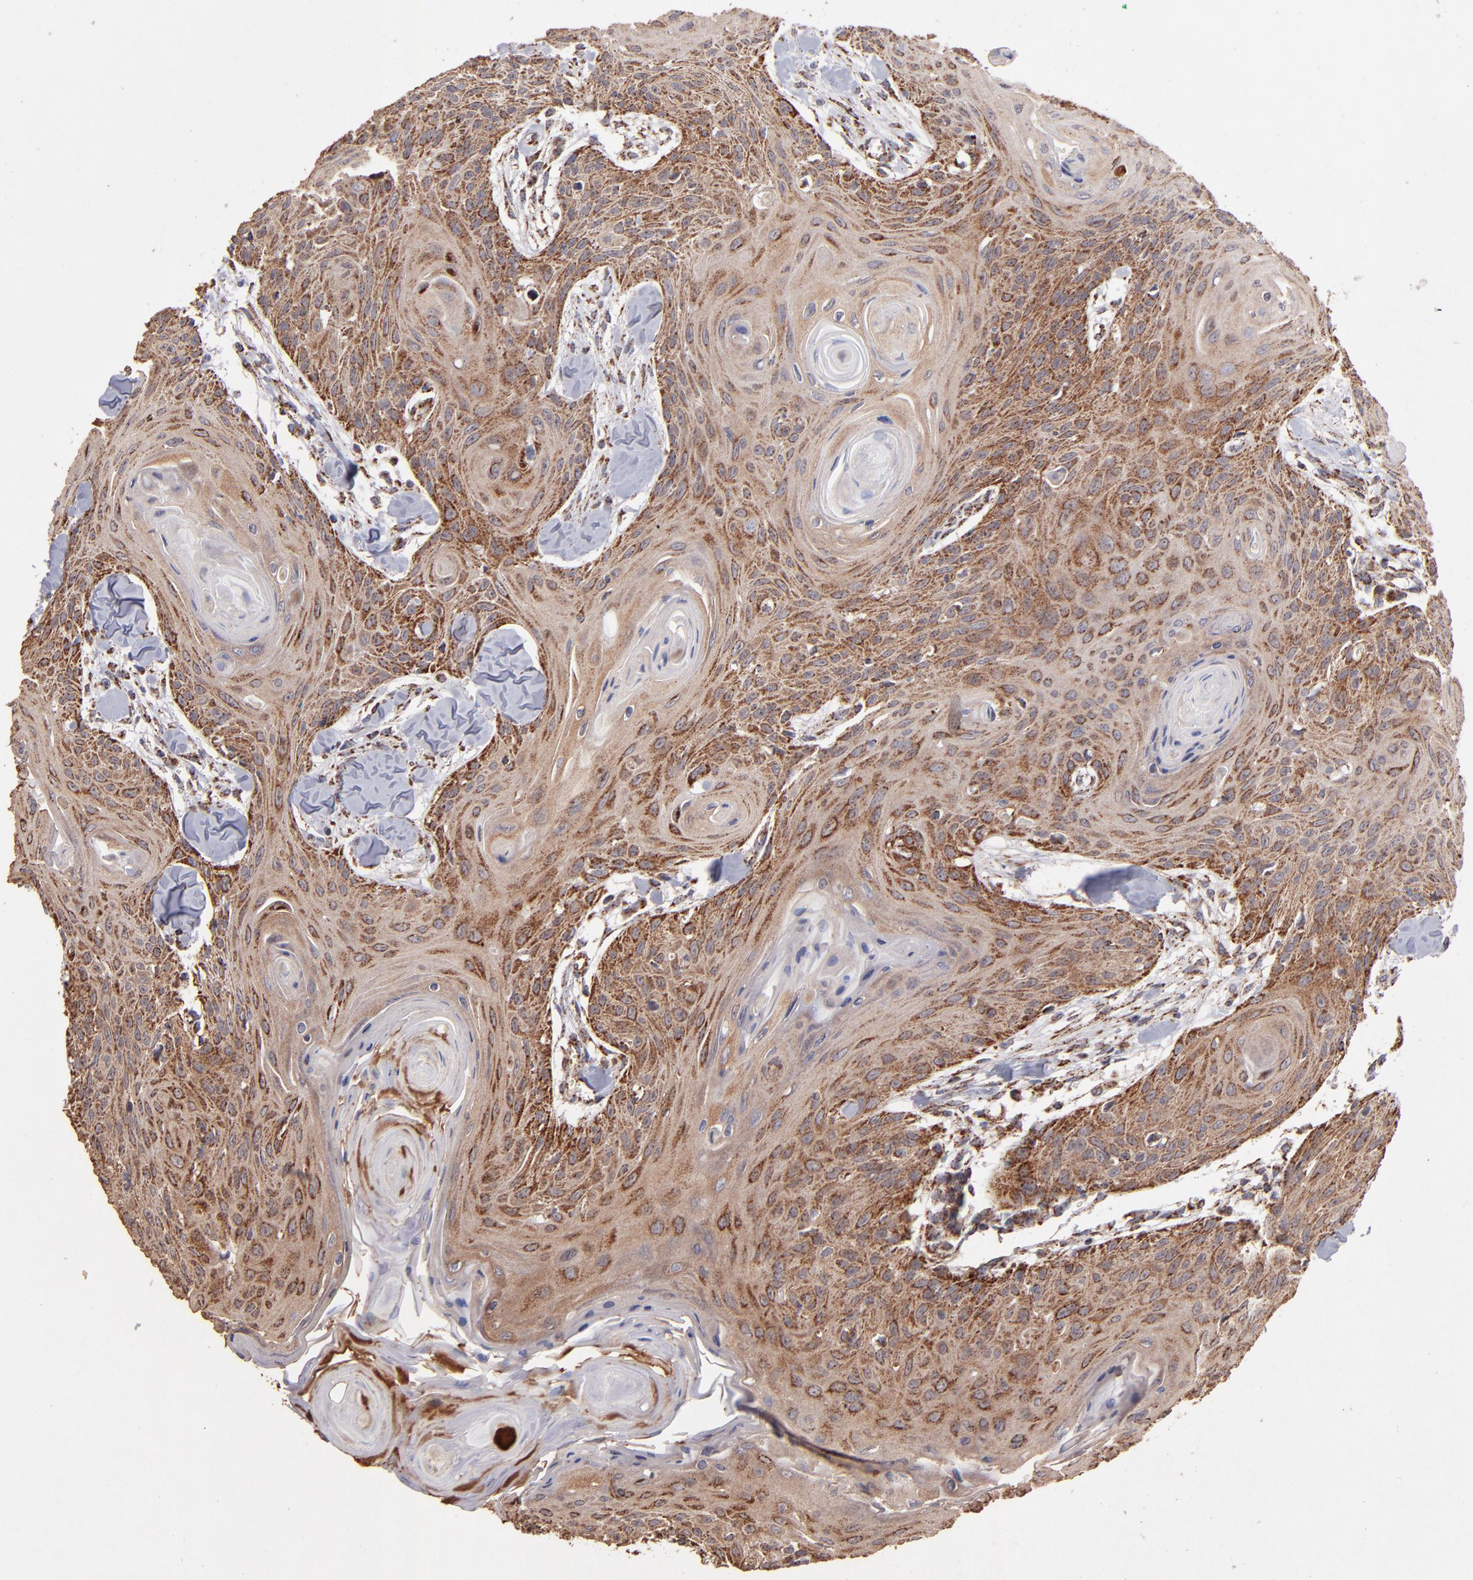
{"staining": {"intensity": "moderate", "quantity": "25%-75%", "location": "cytoplasmic/membranous"}, "tissue": "head and neck cancer", "cell_type": "Tumor cells", "image_type": "cancer", "snomed": [{"axis": "morphology", "description": "Squamous cell carcinoma, NOS"}, {"axis": "morphology", "description": "Squamous cell carcinoma, metastatic, NOS"}, {"axis": "topography", "description": "Lymph node"}, {"axis": "topography", "description": "Salivary gland"}, {"axis": "topography", "description": "Head-Neck"}], "caption": "Protein analysis of squamous cell carcinoma (head and neck) tissue reveals moderate cytoplasmic/membranous staining in approximately 25%-75% of tumor cells.", "gene": "DLST", "patient": {"sex": "female", "age": 74}}